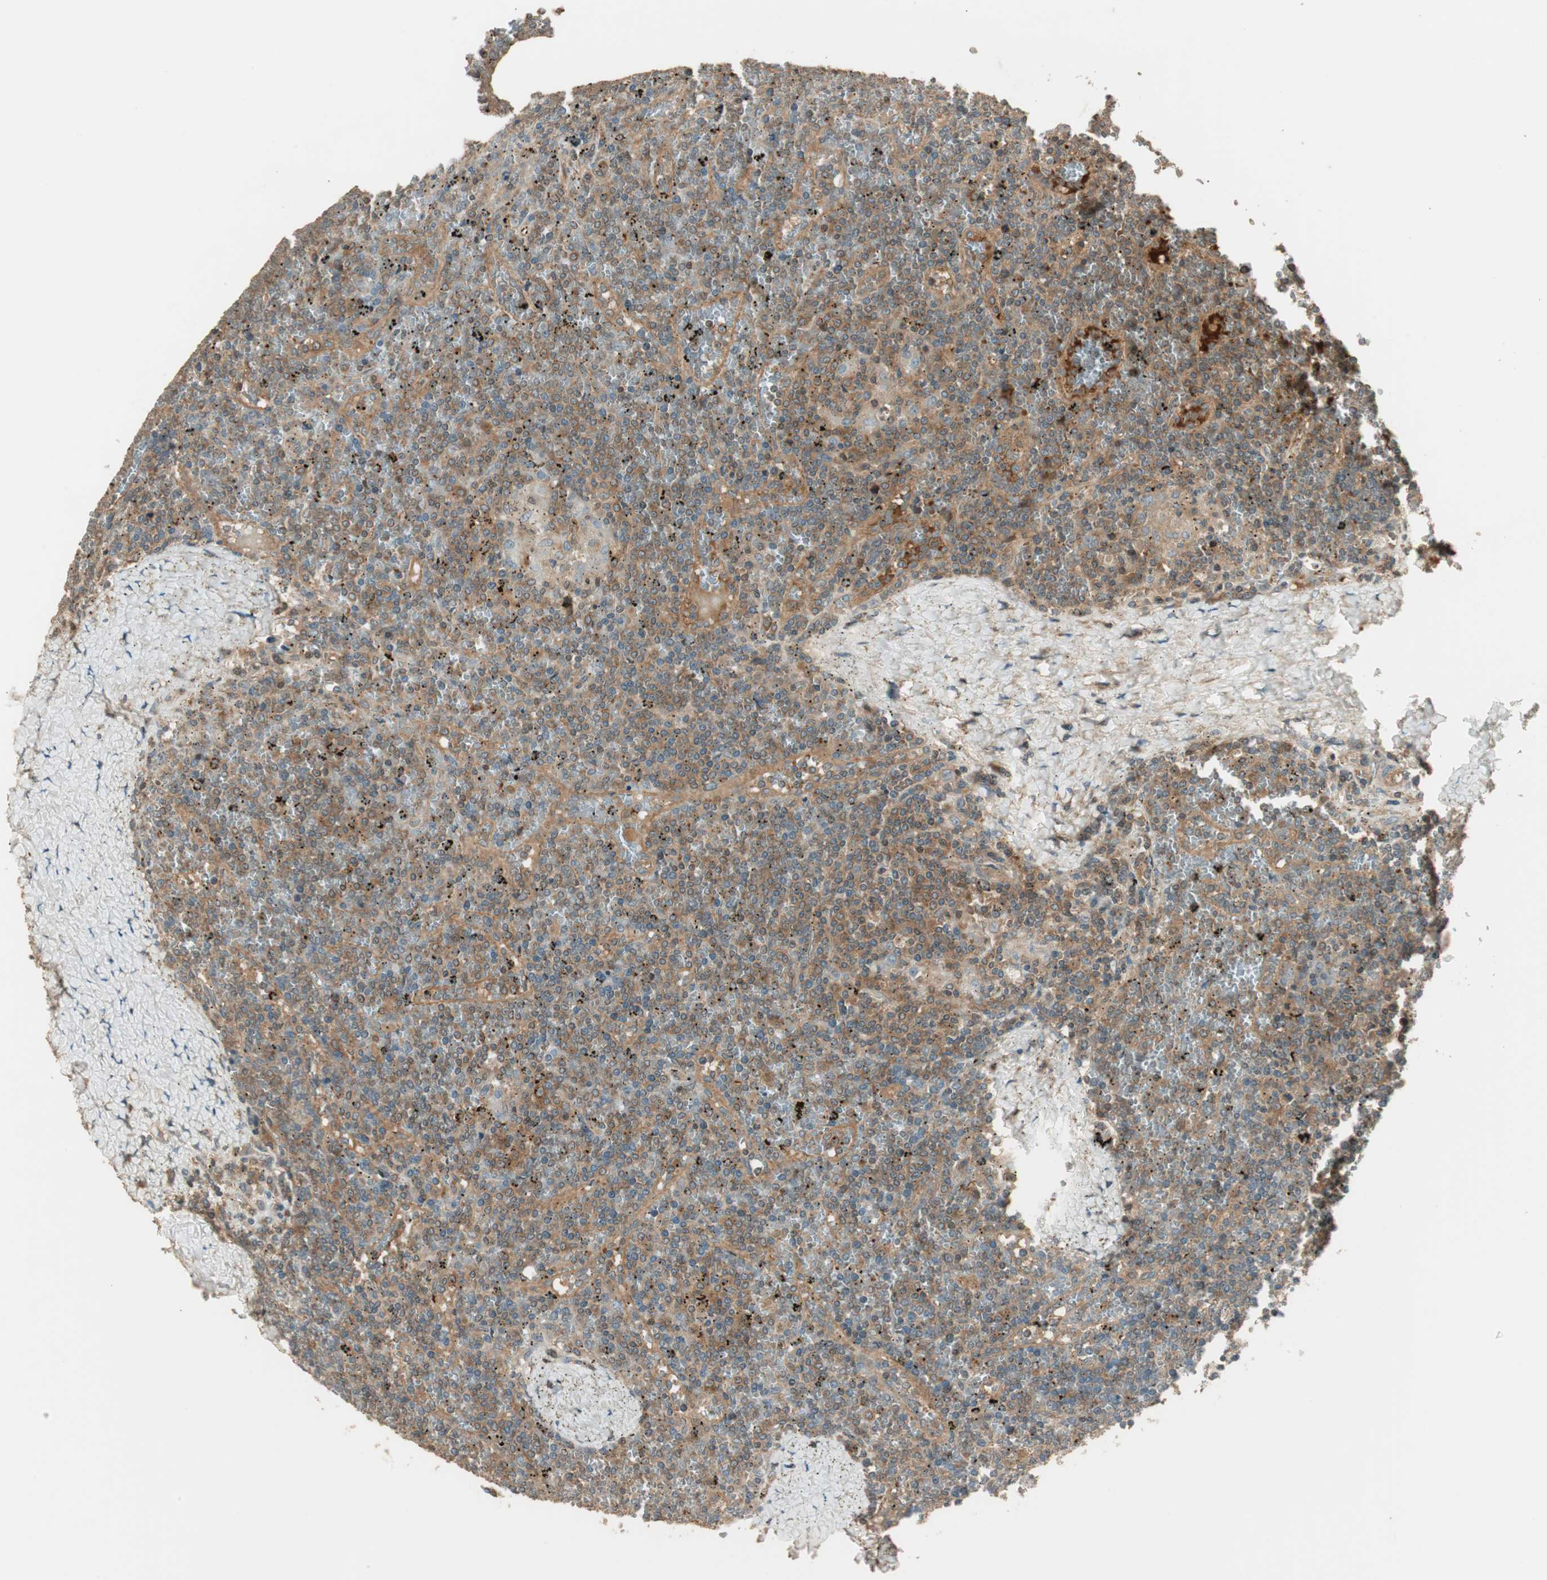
{"staining": {"intensity": "moderate", "quantity": "<25%", "location": "cytoplasmic/membranous"}, "tissue": "lymphoma", "cell_type": "Tumor cells", "image_type": "cancer", "snomed": [{"axis": "morphology", "description": "Malignant lymphoma, non-Hodgkin's type, Low grade"}, {"axis": "topography", "description": "Spleen"}], "caption": "Brown immunohistochemical staining in human malignant lymphoma, non-Hodgkin's type (low-grade) reveals moderate cytoplasmic/membranous positivity in approximately <25% of tumor cells.", "gene": "PFDN5", "patient": {"sex": "female", "age": 19}}